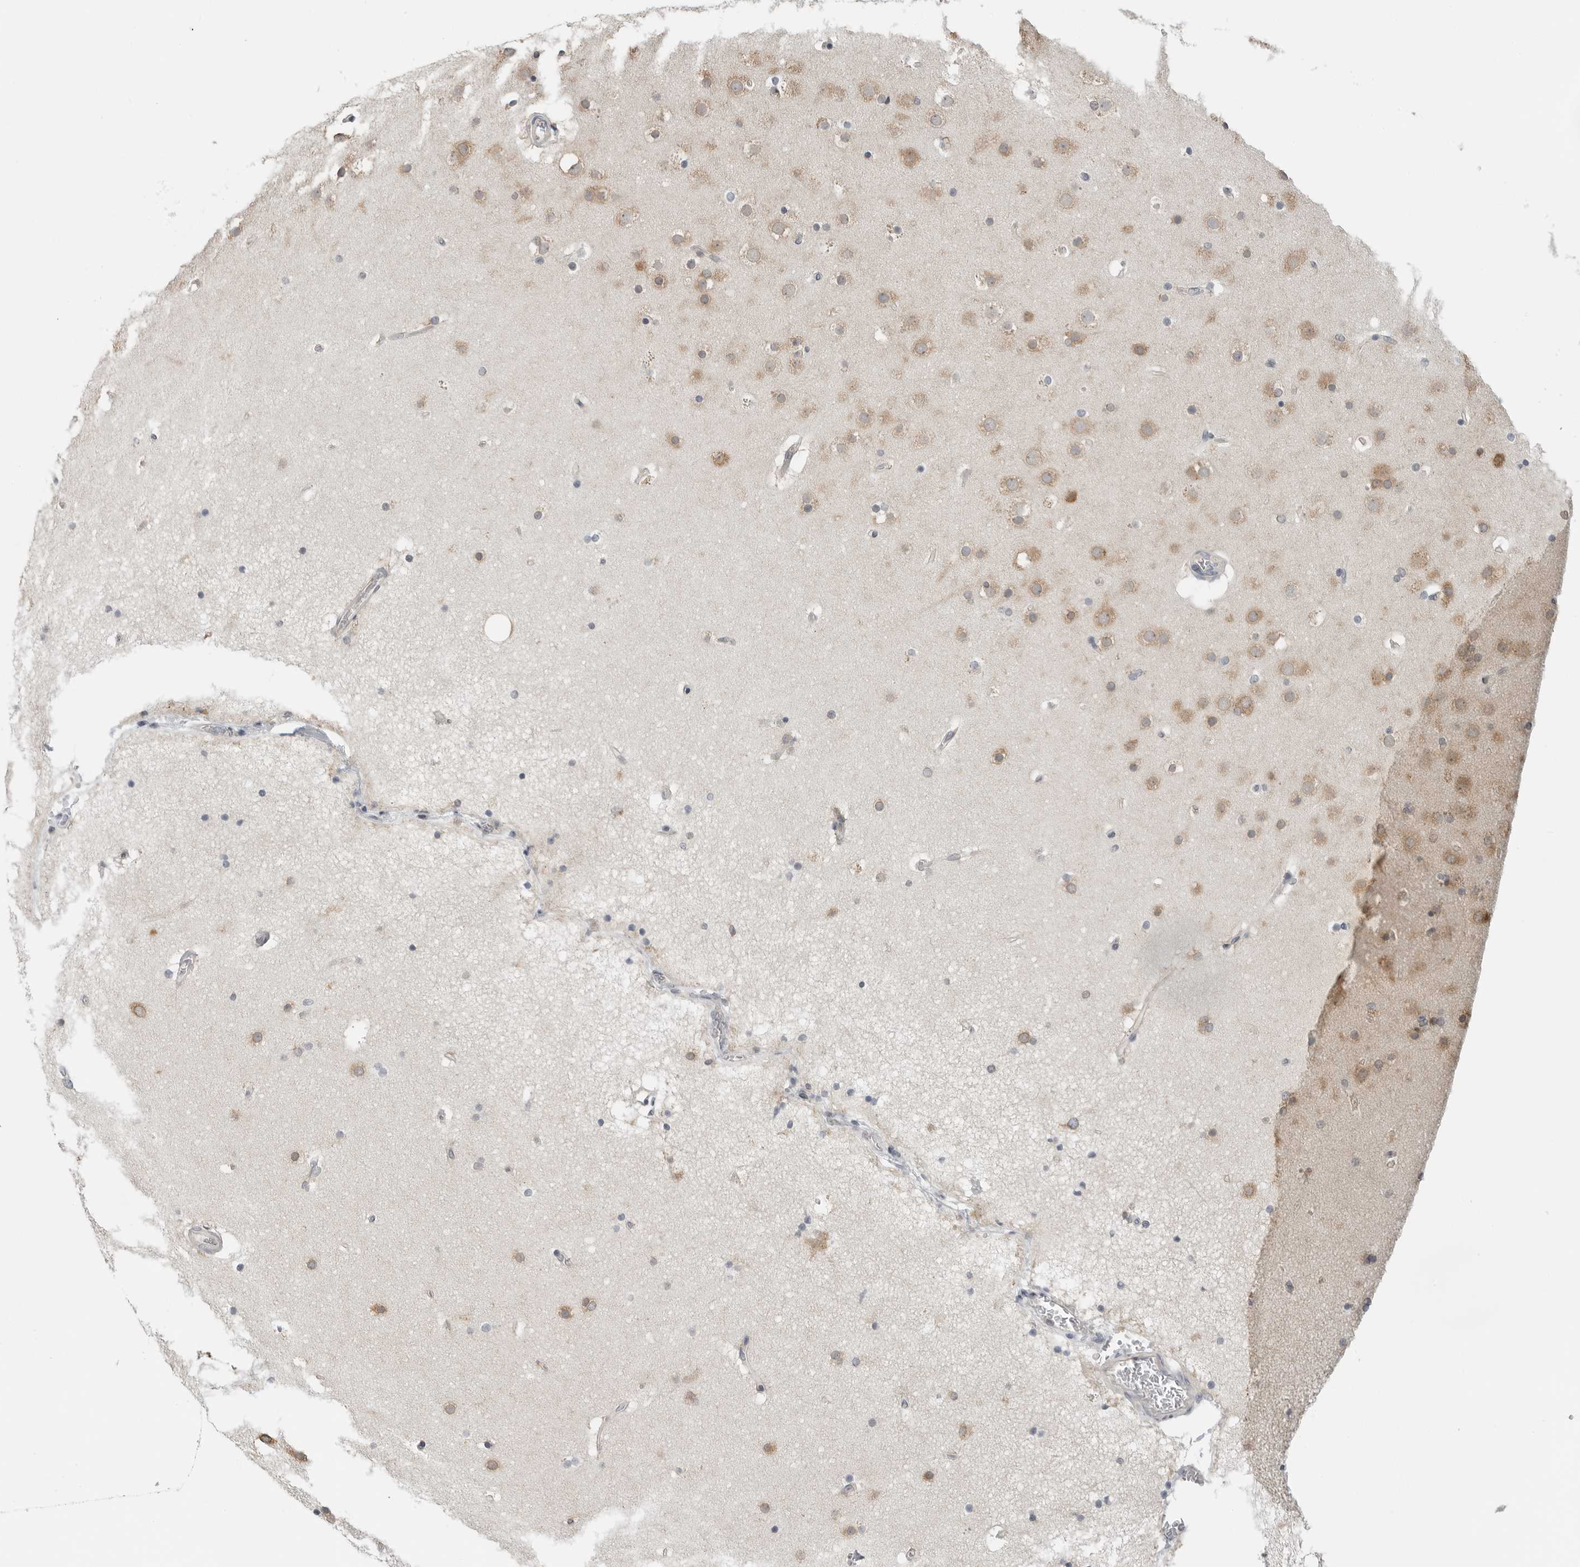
{"staining": {"intensity": "negative", "quantity": "none", "location": "none"}, "tissue": "cerebral cortex", "cell_type": "Endothelial cells", "image_type": "normal", "snomed": [{"axis": "morphology", "description": "Normal tissue, NOS"}, {"axis": "topography", "description": "Cerebral cortex"}], "caption": "IHC of unremarkable cerebral cortex displays no expression in endothelial cells.", "gene": "IL12RB2", "patient": {"sex": "male", "age": 57}}